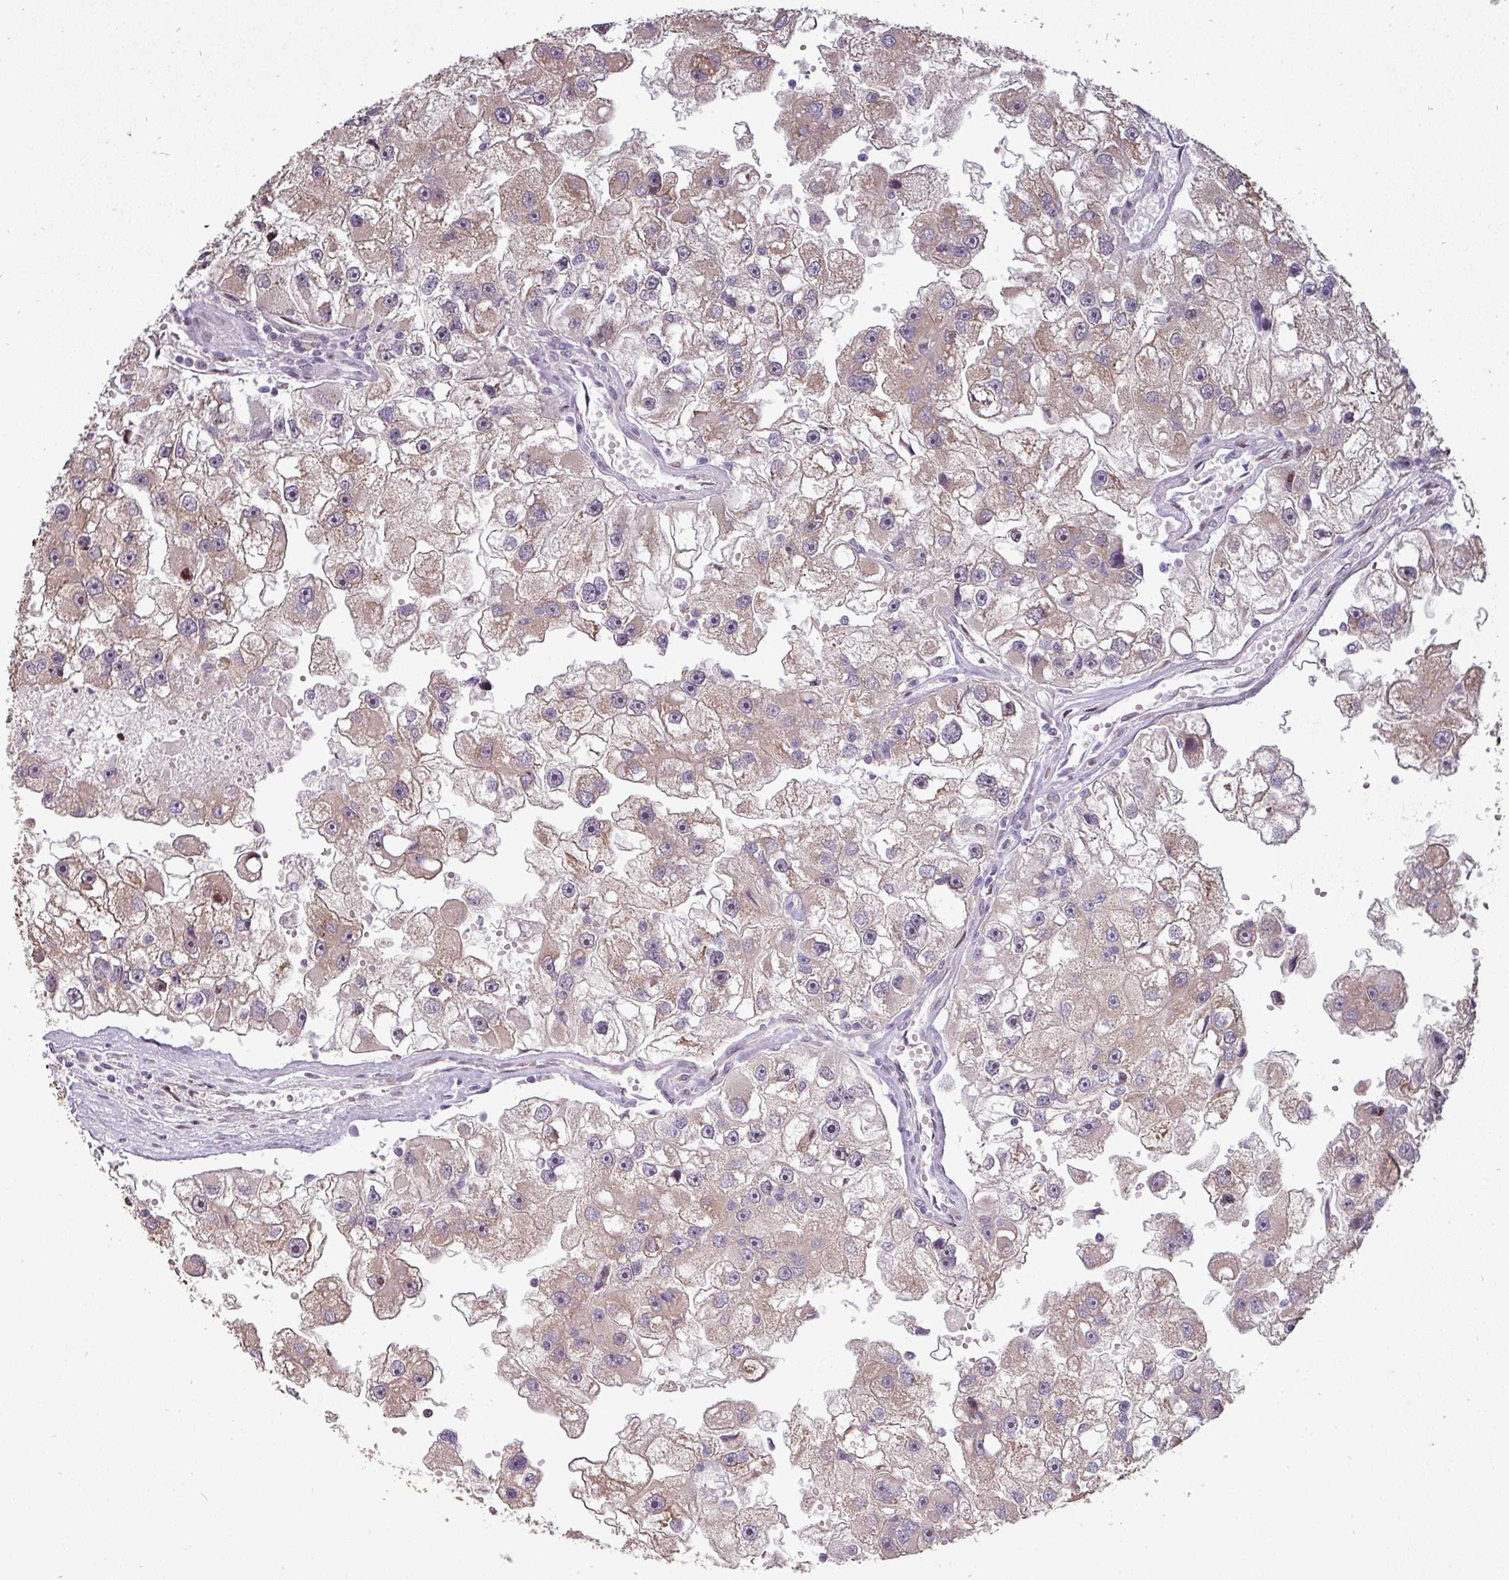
{"staining": {"intensity": "weak", "quantity": ">75%", "location": "cytoplasmic/membranous"}, "tissue": "renal cancer", "cell_type": "Tumor cells", "image_type": "cancer", "snomed": [{"axis": "morphology", "description": "Adenocarcinoma, NOS"}, {"axis": "topography", "description": "Kidney"}], "caption": "Tumor cells display weak cytoplasmic/membranous expression in about >75% of cells in adenocarcinoma (renal).", "gene": "PATZ1", "patient": {"sex": "male", "age": 63}}